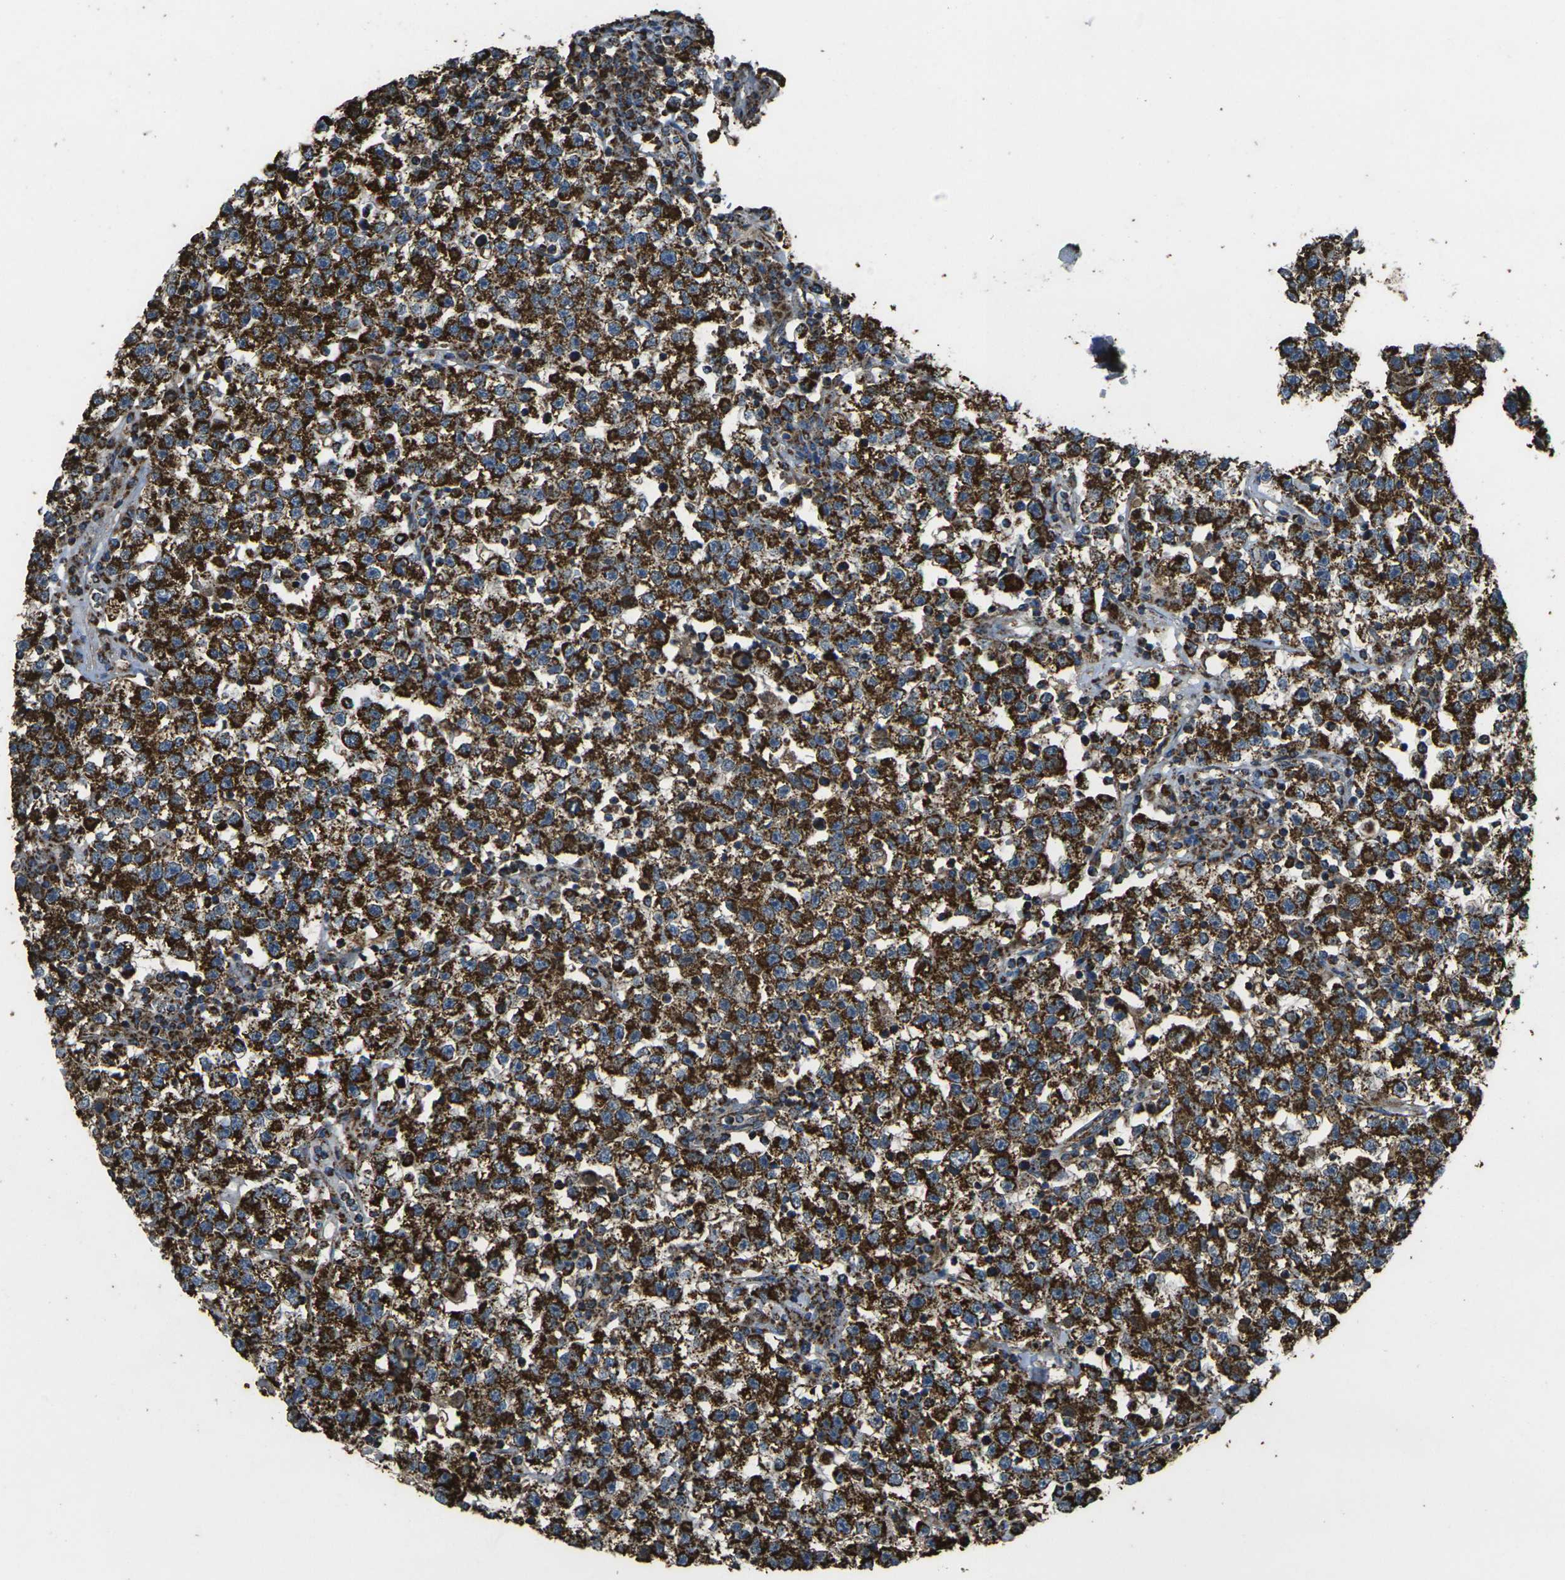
{"staining": {"intensity": "strong", "quantity": ">75%", "location": "cytoplasmic/membranous"}, "tissue": "testis cancer", "cell_type": "Tumor cells", "image_type": "cancer", "snomed": [{"axis": "morphology", "description": "Seminoma, NOS"}, {"axis": "topography", "description": "Testis"}], "caption": "Seminoma (testis) was stained to show a protein in brown. There is high levels of strong cytoplasmic/membranous expression in approximately >75% of tumor cells.", "gene": "KLHL5", "patient": {"sex": "male", "age": 22}}